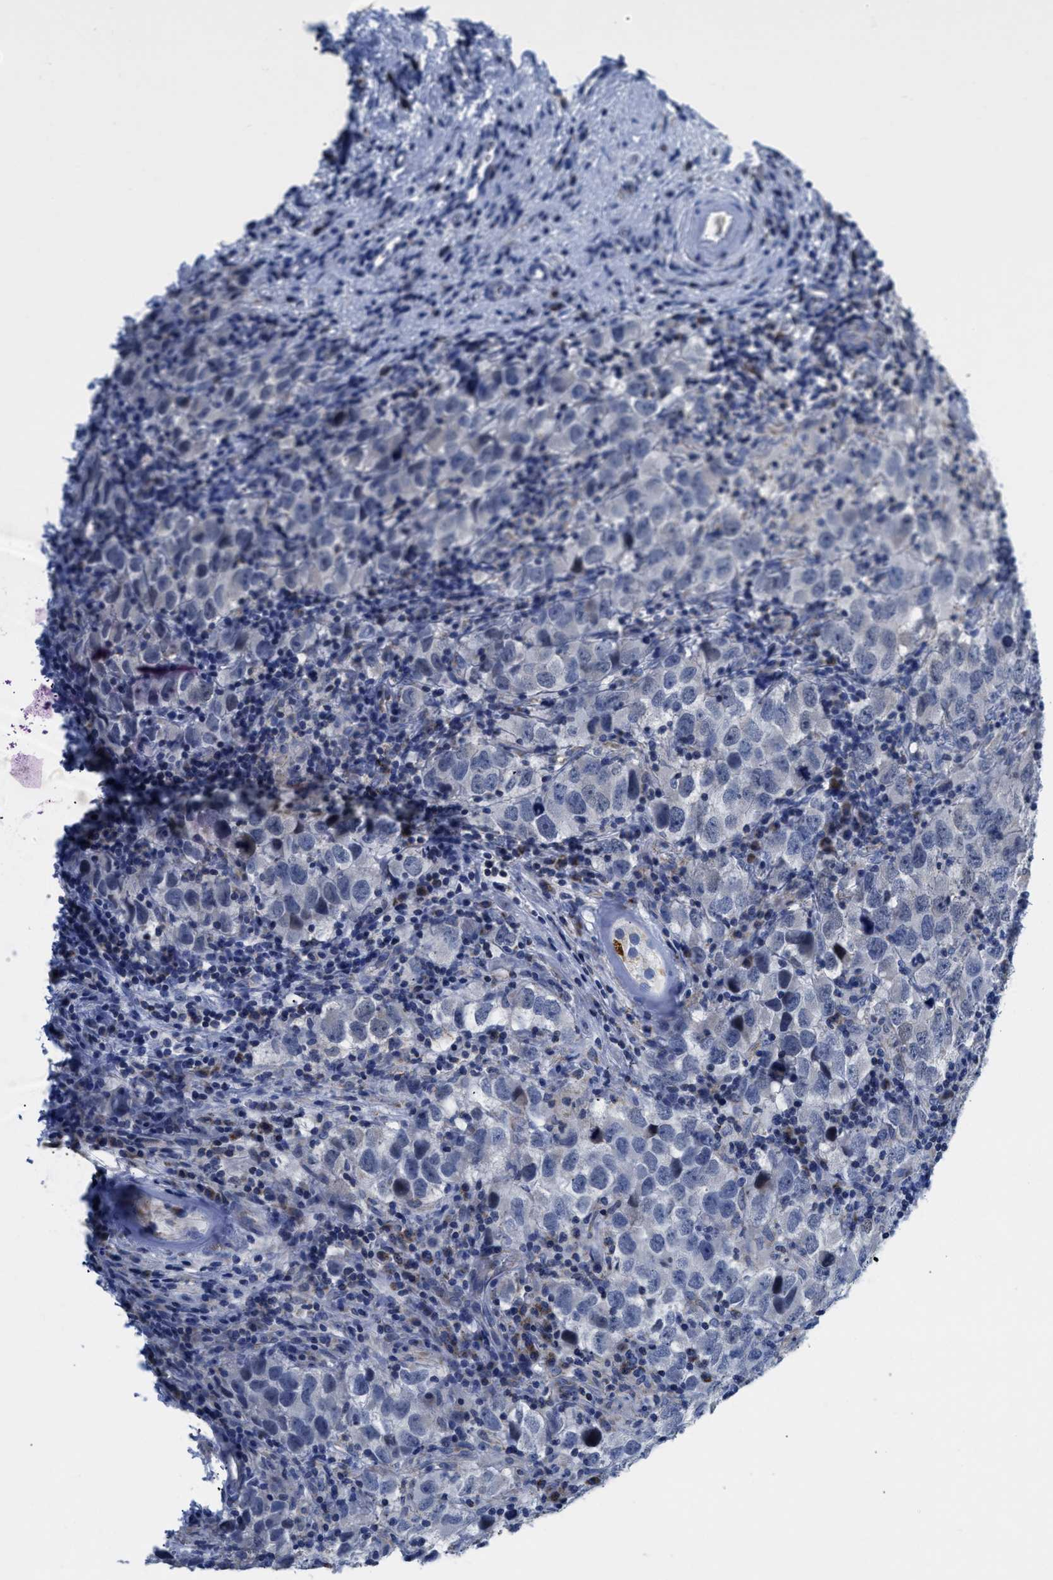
{"staining": {"intensity": "negative", "quantity": "none", "location": "none"}, "tissue": "testis cancer", "cell_type": "Tumor cells", "image_type": "cancer", "snomed": [{"axis": "morphology", "description": "Carcinoma, Embryonal, NOS"}, {"axis": "topography", "description": "Testis"}], "caption": "This is an immunohistochemistry photomicrograph of embryonal carcinoma (testis). There is no expression in tumor cells.", "gene": "ETFA", "patient": {"sex": "male", "age": 21}}